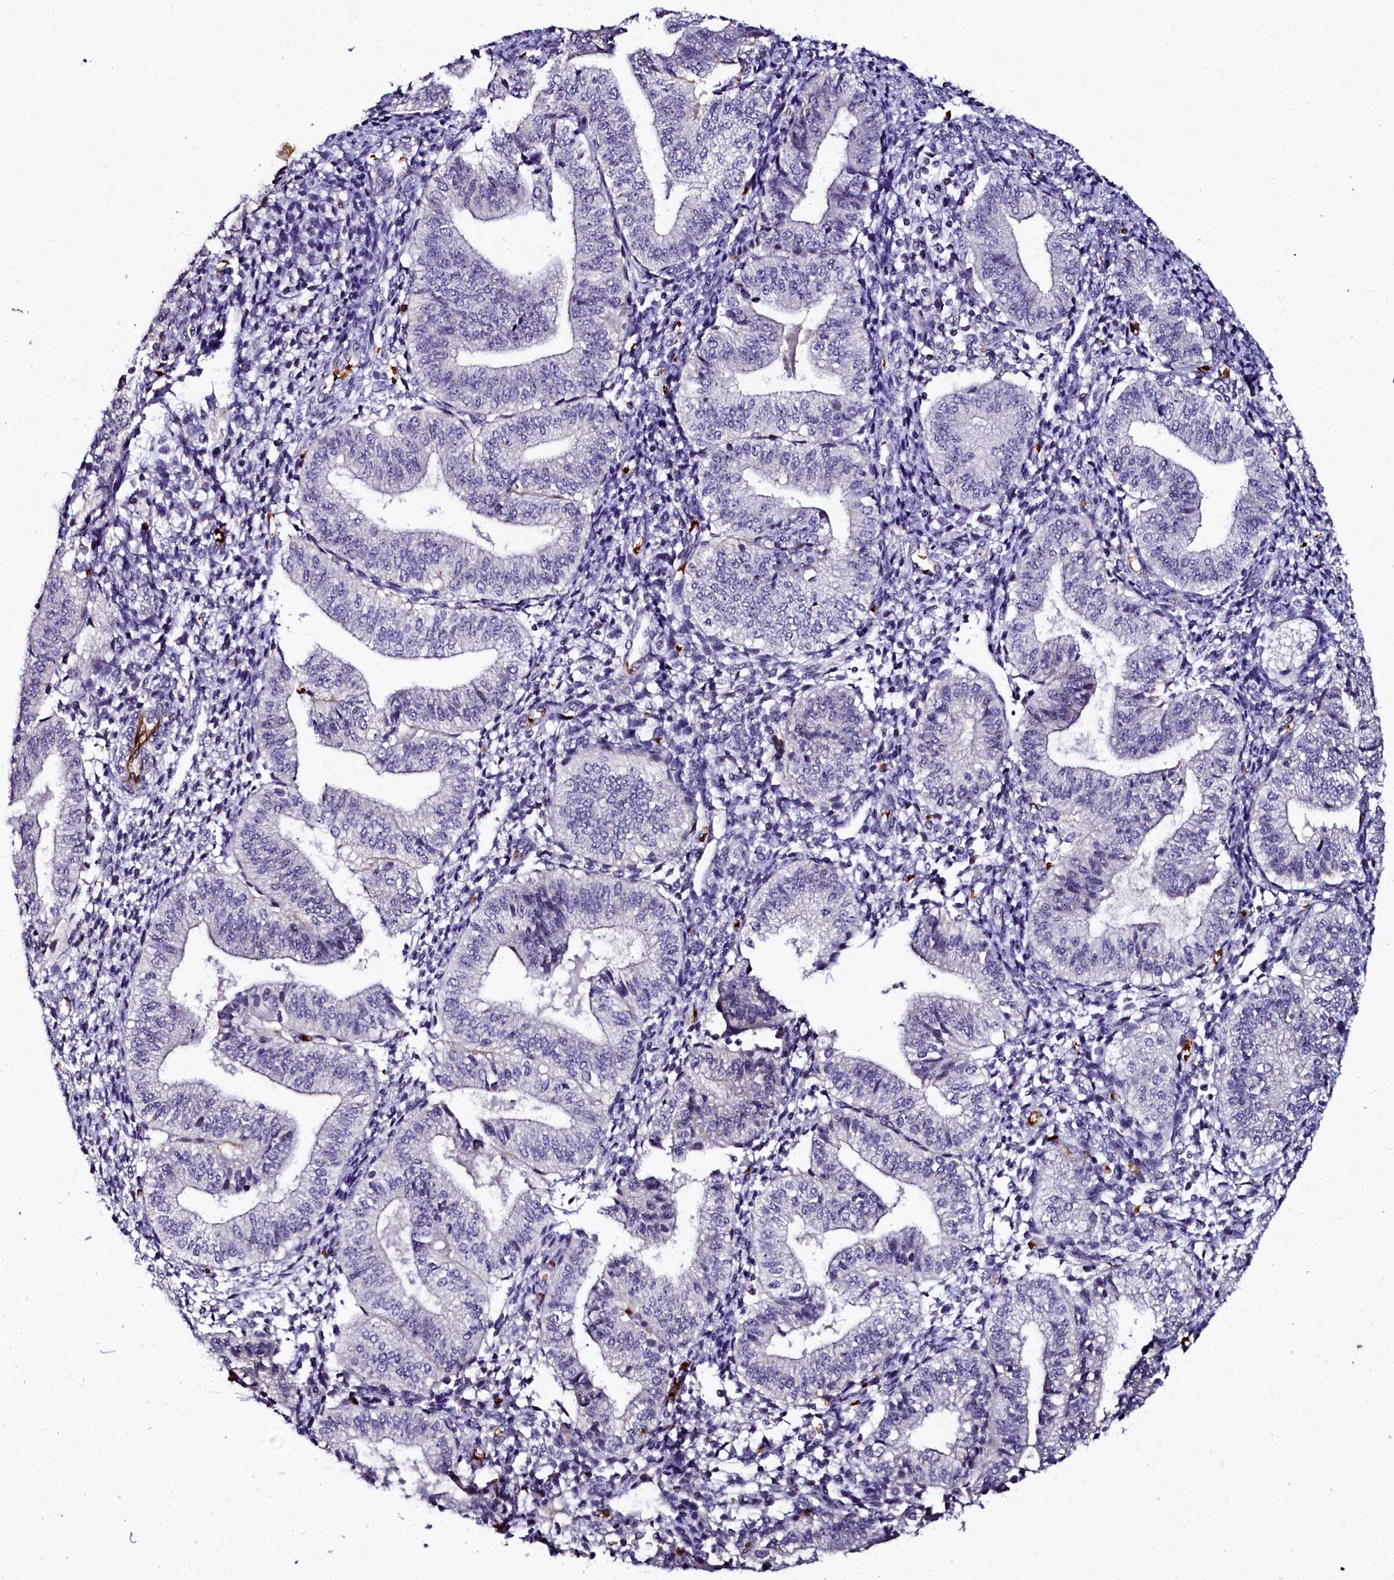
{"staining": {"intensity": "negative", "quantity": "none", "location": "none"}, "tissue": "endometrium", "cell_type": "Cells in endometrial stroma", "image_type": "normal", "snomed": [{"axis": "morphology", "description": "Normal tissue, NOS"}, {"axis": "topography", "description": "Endometrium"}], "caption": "A photomicrograph of endometrium stained for a protein reveals no brown staining in cells in endometrial stroma. (Stains: DAB immunohistochemistry (IHC) with hematoxylin counter stain, Microscopy: brightfield microscopy at high magnification).", "gene": "CTDSPL2", "patient": {"sex": "female", "age": 34}}